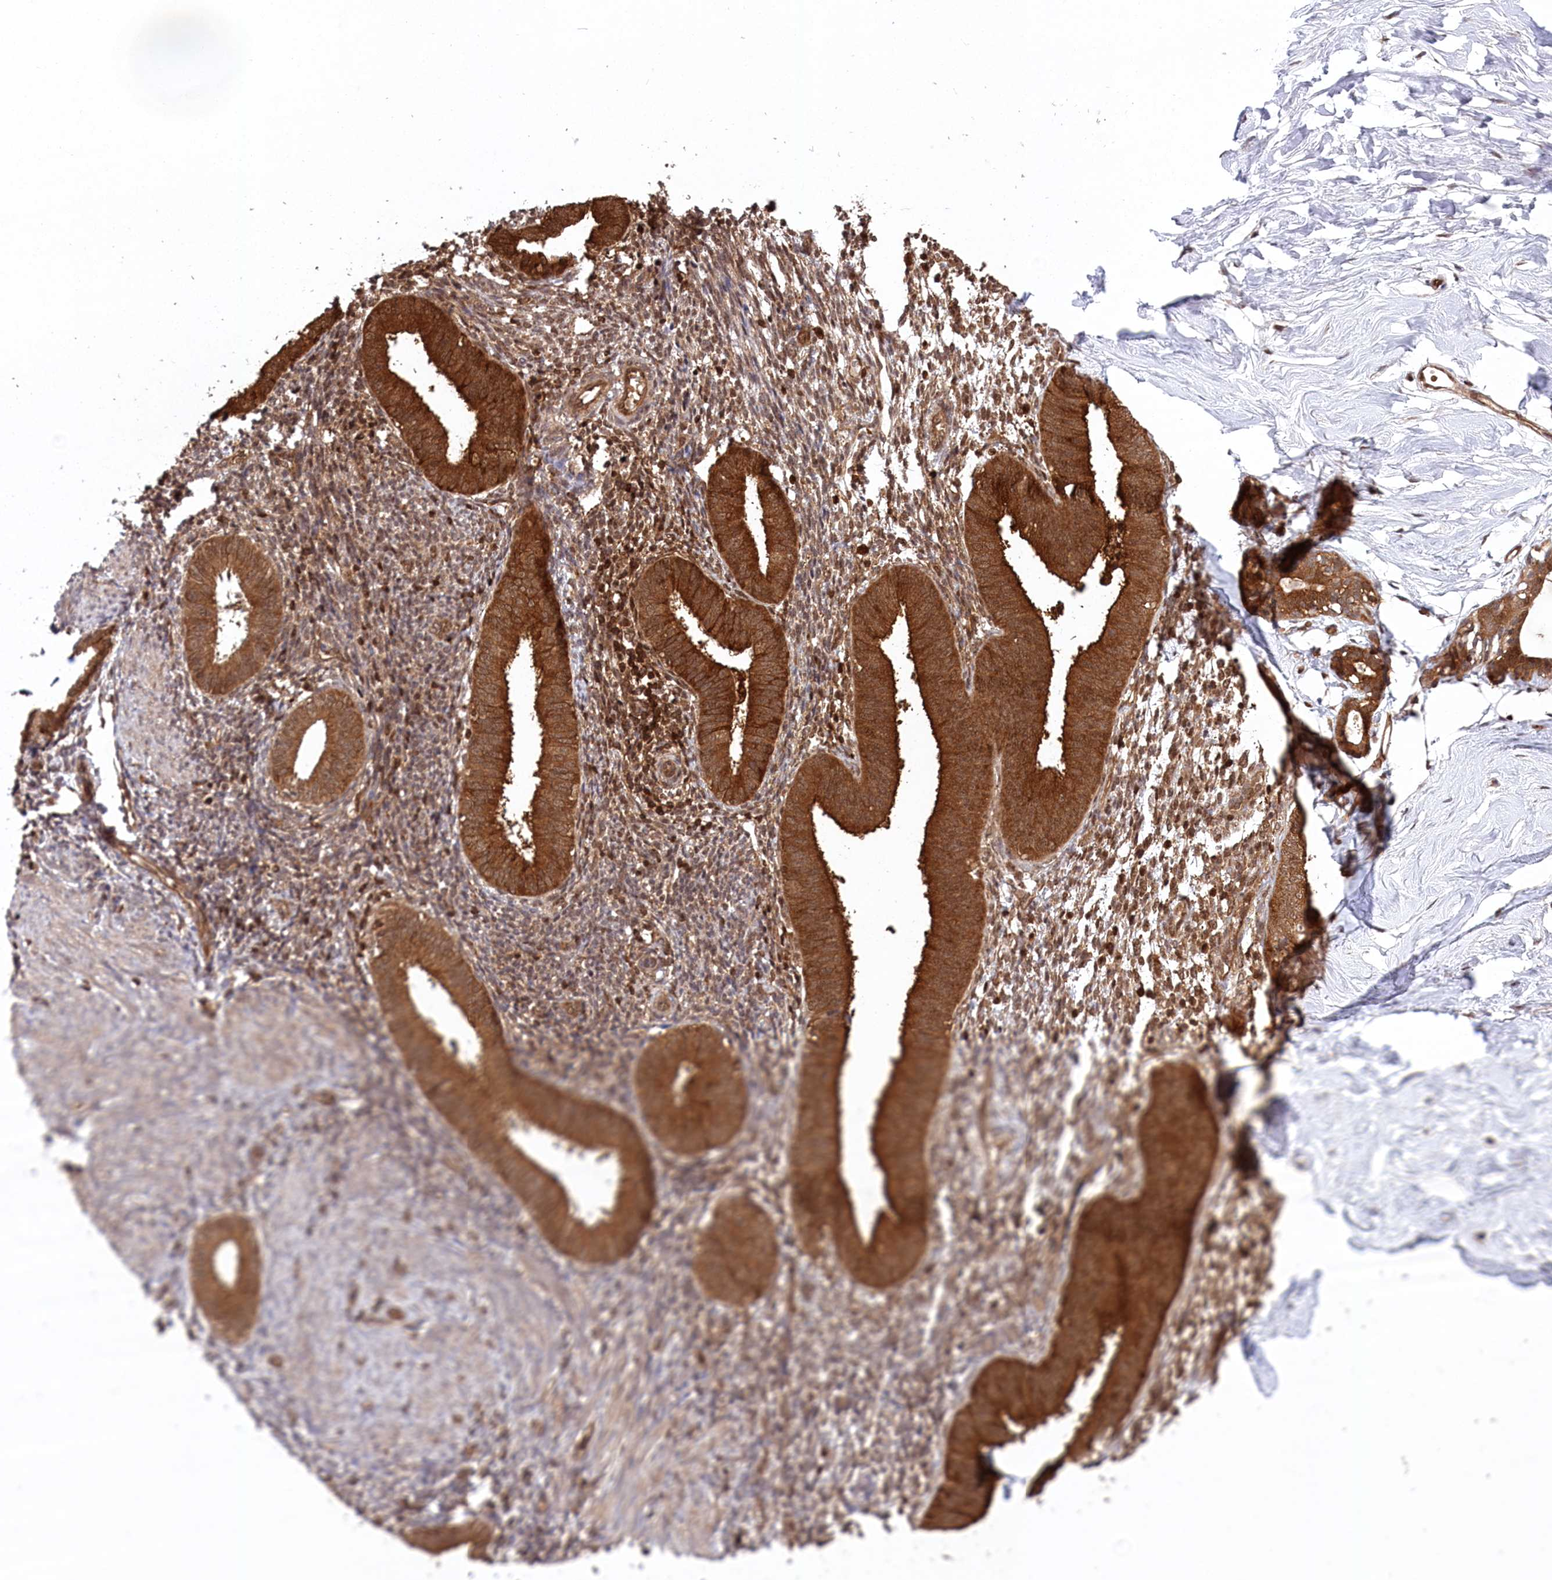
{"staining": {"intensity": "moderate", "quantity": "25%-75%", "location": "cytoplasmic/membranous,nuclear"}, "tissue": "endometrium", "cell_type": "Cells in endometrial stroma", "image_type": "normal", "snomed": [{"axis": "morphology", "description": "Normal tissue, NOS"}, {"axis": "topography", "description": "Uterus"}, {"axis": "topography", "description": "Endometrium"}], "caption": "Normal endometrium was stained to show a protein in brown. There is medium levels of moderate cytoplasmic/membranous,nuclear staining in about 25%-75% of cells in endometrial stroma.", "gene": "LSG1", "patient": {"sex": "female", "age": 48}}